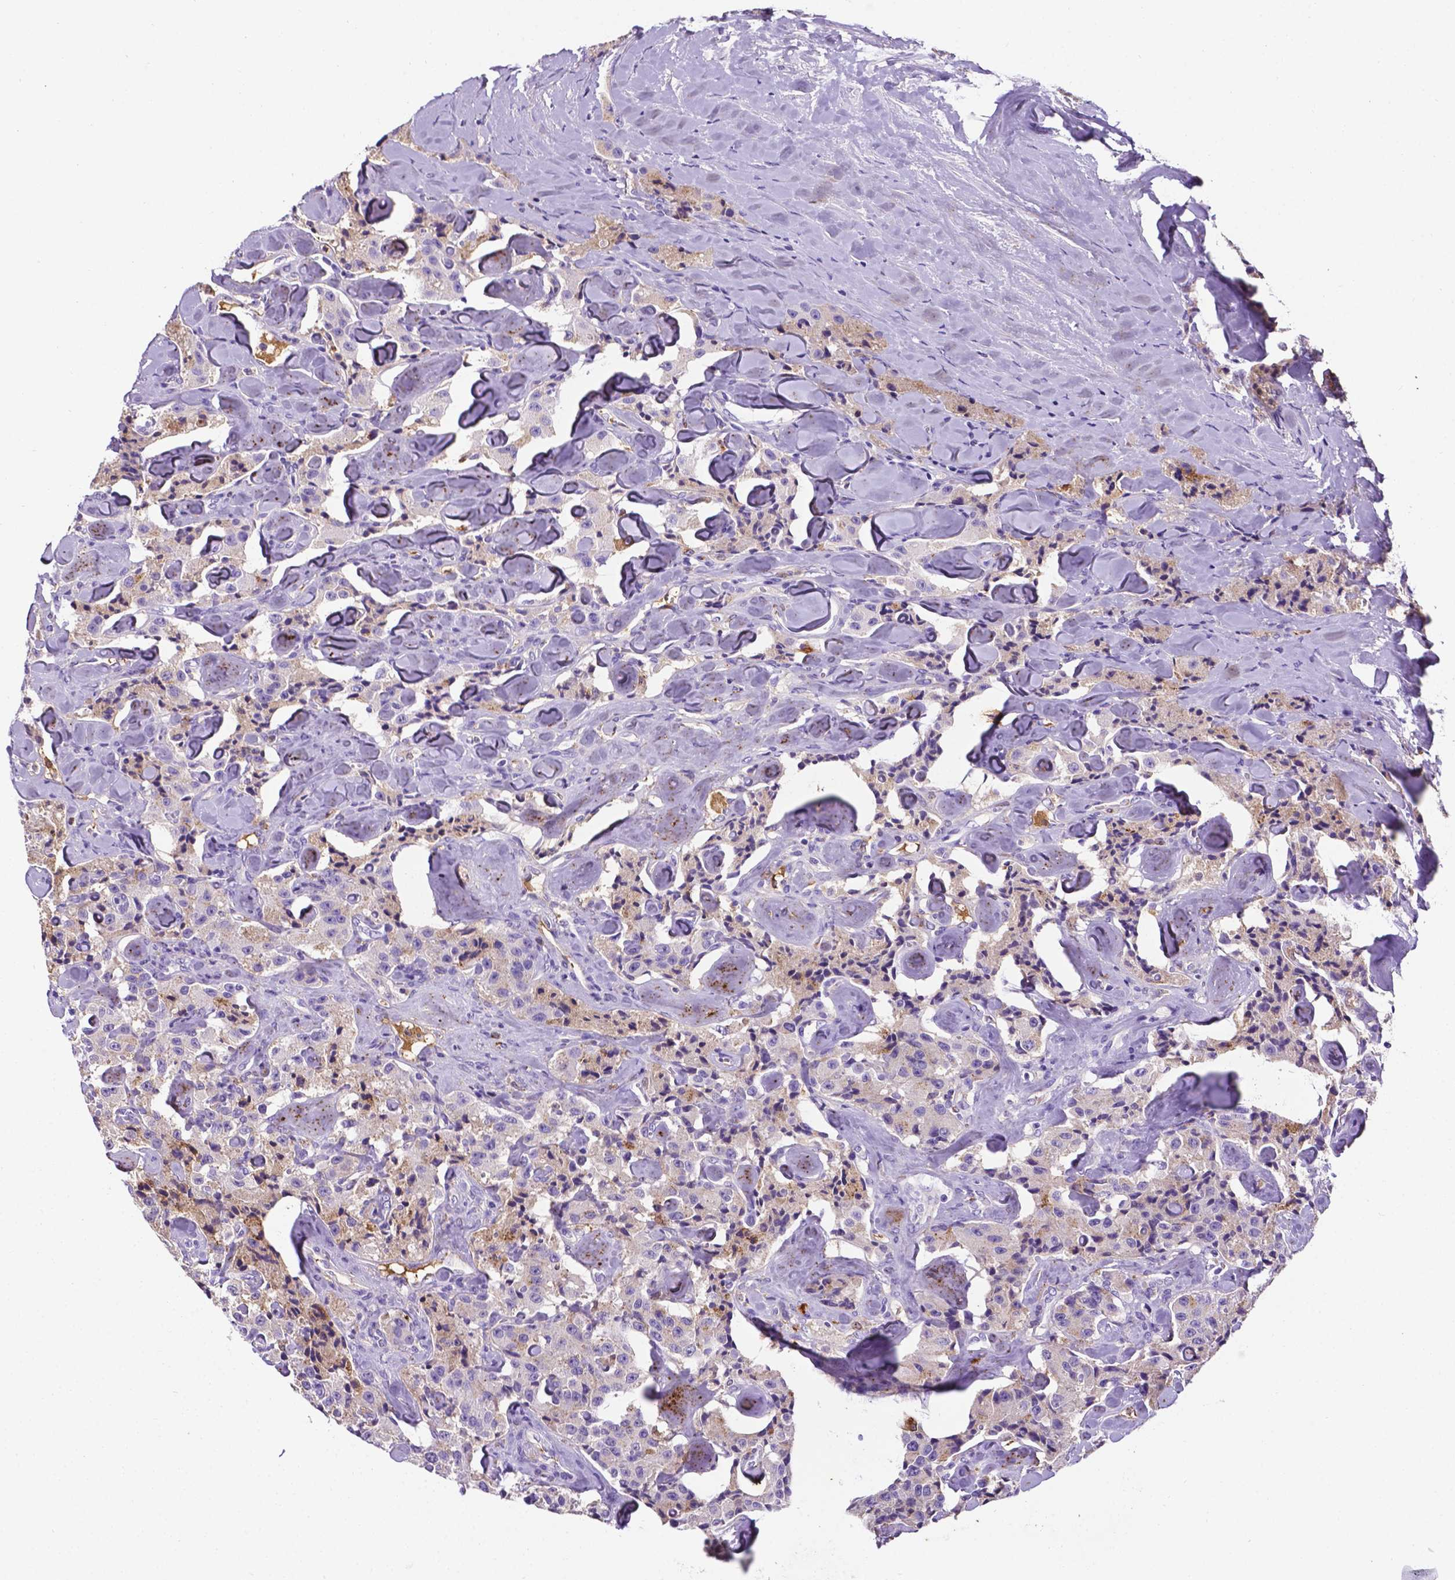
{"staining": {"intensity": "negative", "quantity": "none", "location": "none"}, "tissue": "carcinoid", "cell_type": "Tumor cells", "image_type": "cancer", "snomed": [{"axis": "morphology", "description": "Carcinoid, malignant, NOS"}, {"axis": "topography", "description": "Pancreas"}], "caption": "Image shows no protein positivity in tumor cells of carcinoid tissue. (DAB (3,3'-diaminobenzidine) immunohistochemistry, high magnification).", "gene": "APOE", "patient": {"sex": "male", "age": 41}}